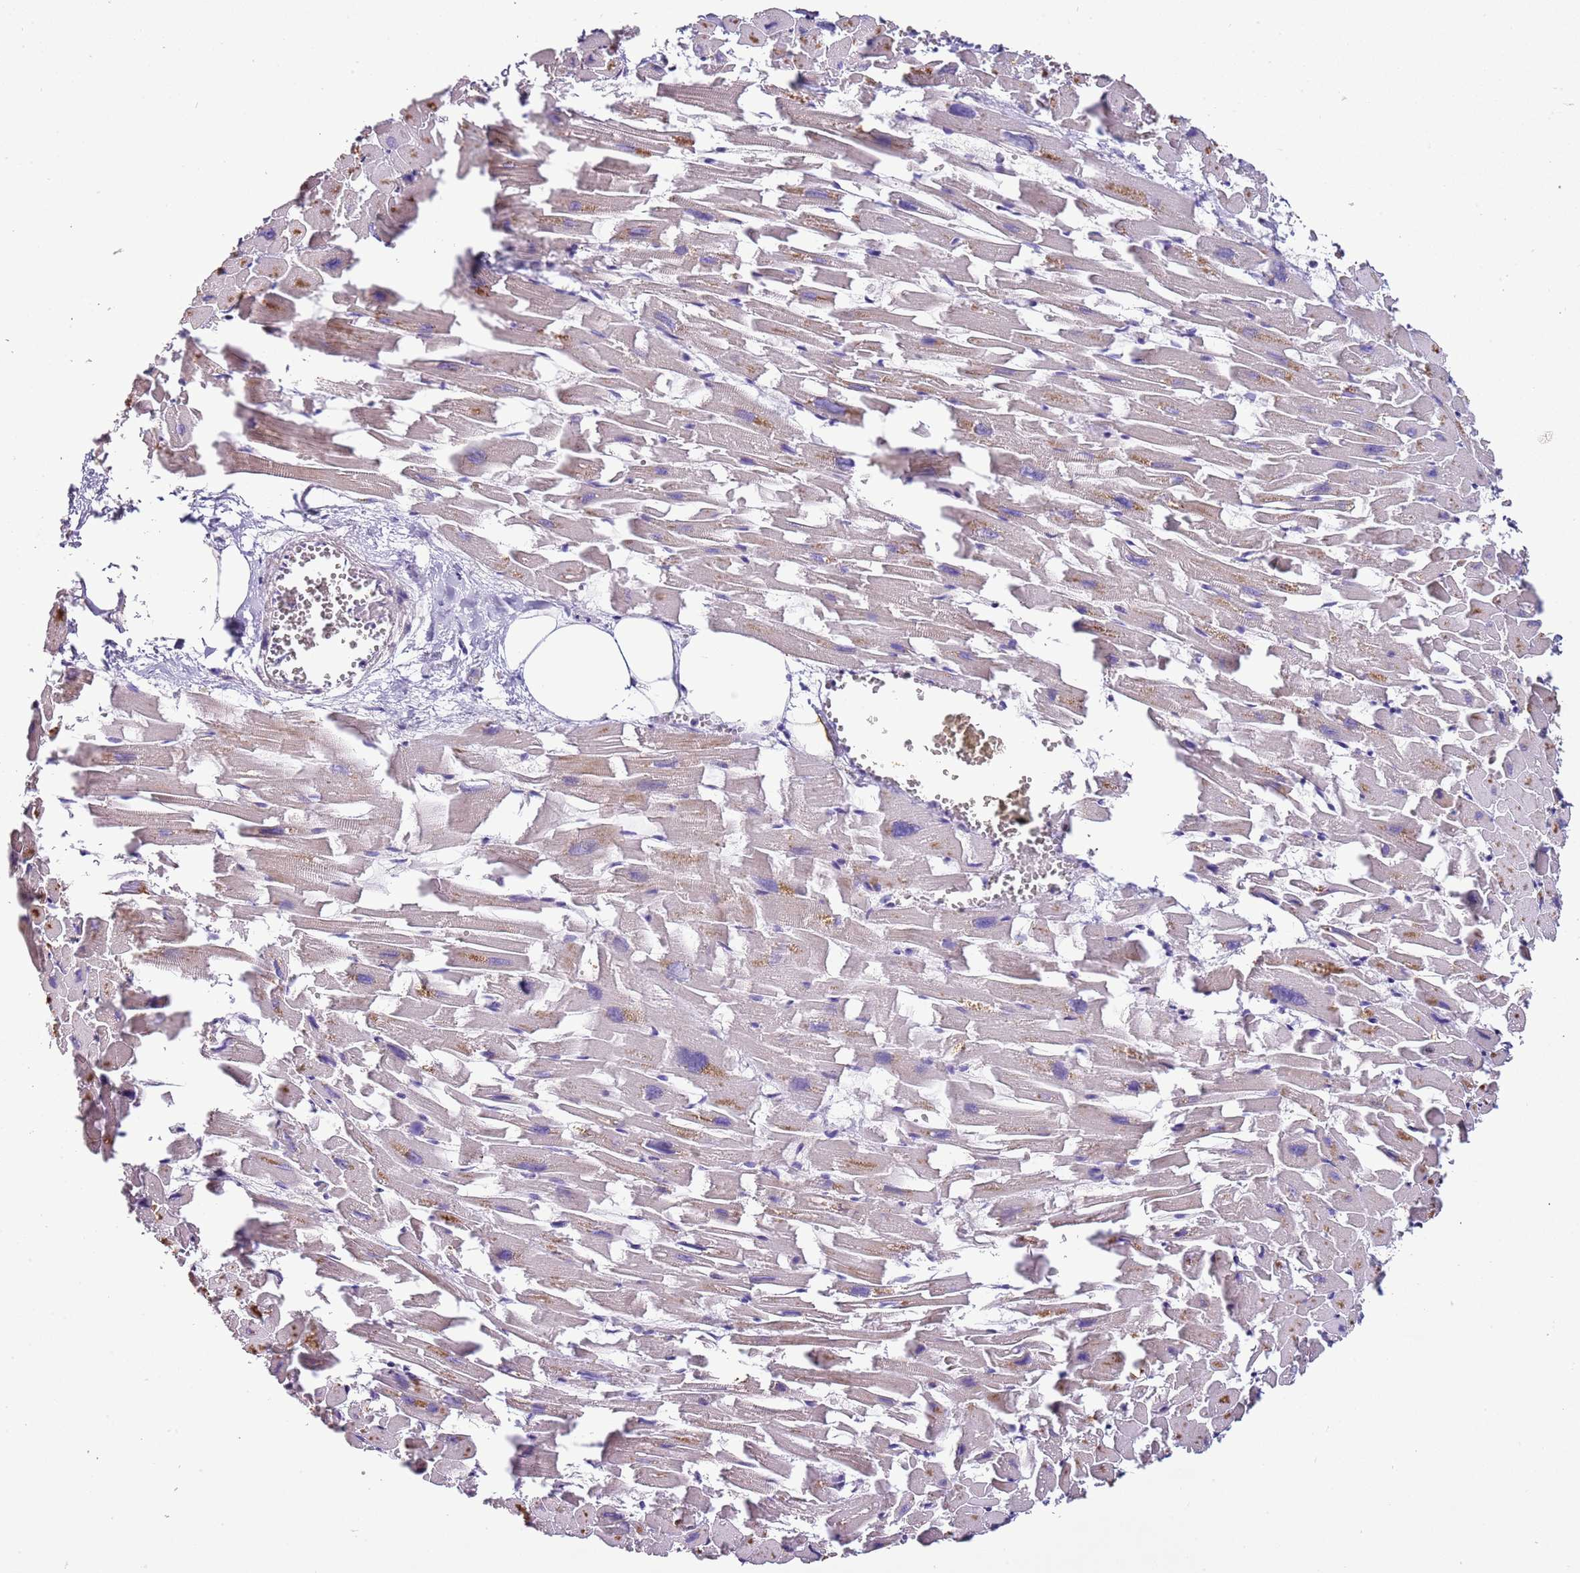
{"staining": {"intensity": "weak", "quantity": "<25%", "location": "cytoplasmic/membranous"}, "tissue": "heart muscle", "cell_type": "Cardiomyocytes", "image_type": "normal", "snomed": [{"axis": "morphology", "description": "Normal tissue, NOS"}, {"axis": "topography", "description": "Heart"}], "caption": "An IHC micrograph of unremarkable heart muscle is shown. There is no staining in cardiomyocytes of heart muscle. The staining is performed using DAB brown chromogen with nuclei counter-stained in using hematoxylin.", "gene": "FAM20A", "patient": {"sex": "female", "age": 64}}